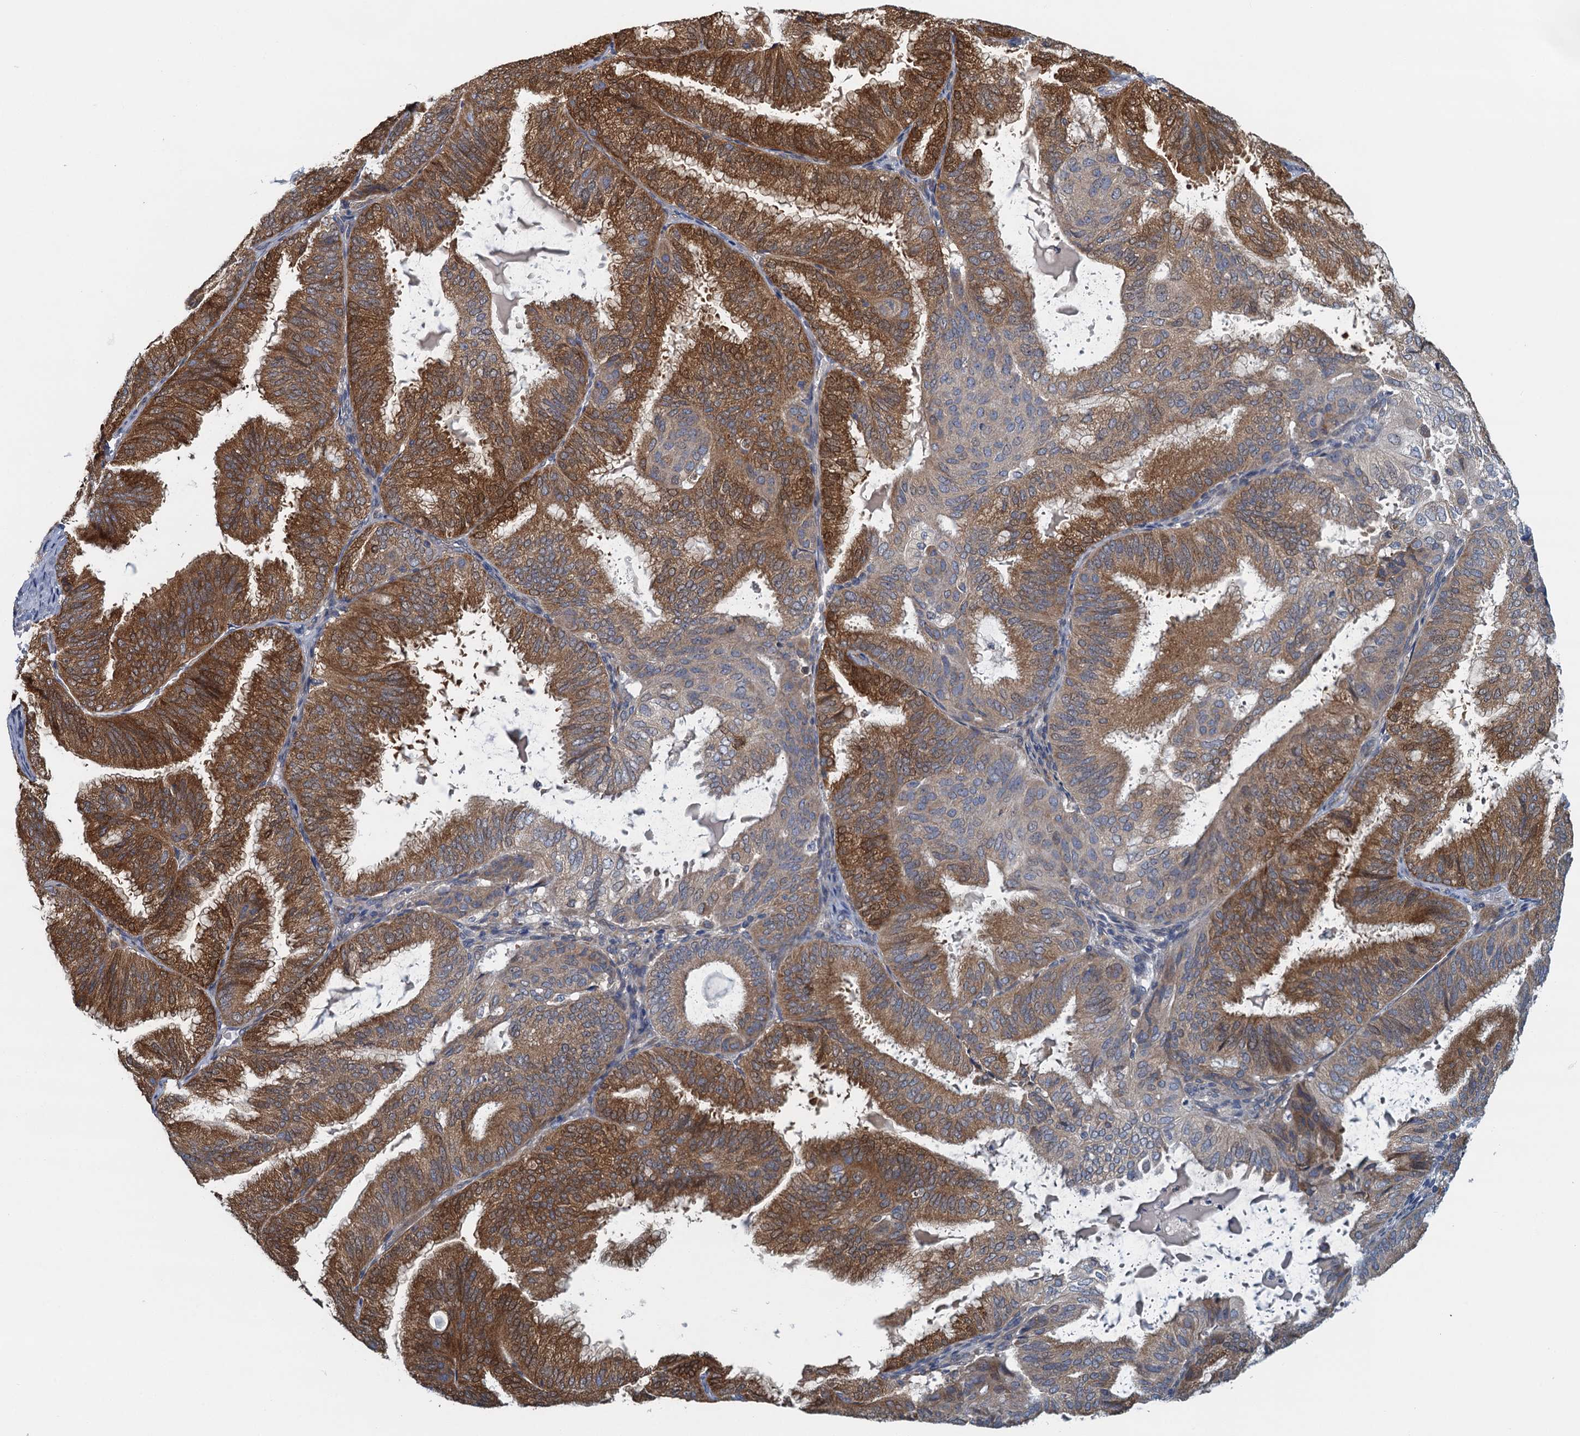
{"staining": {"intensity": "strong", "quantity": "25%-75%", "location": "cytoplasmic/membranous"}, "tissue": "endometrial cancer", "cell_type": "Tumor cells", "image_type": "cancer", "snomed": [{"axis": "morphology", "description": "Adenocarcinoma, NOS"}, {"axis": "topography", "description": "Endometrium"}], "caption": "This histopathology image displays immunohistochemistry staining of human endometrial cancer, with high strong cytoplasmic/membranous staining in about 25%-75% of tumor cells.", "gene": "ALG2", "patient": {"sex": "female", "age": 49}}